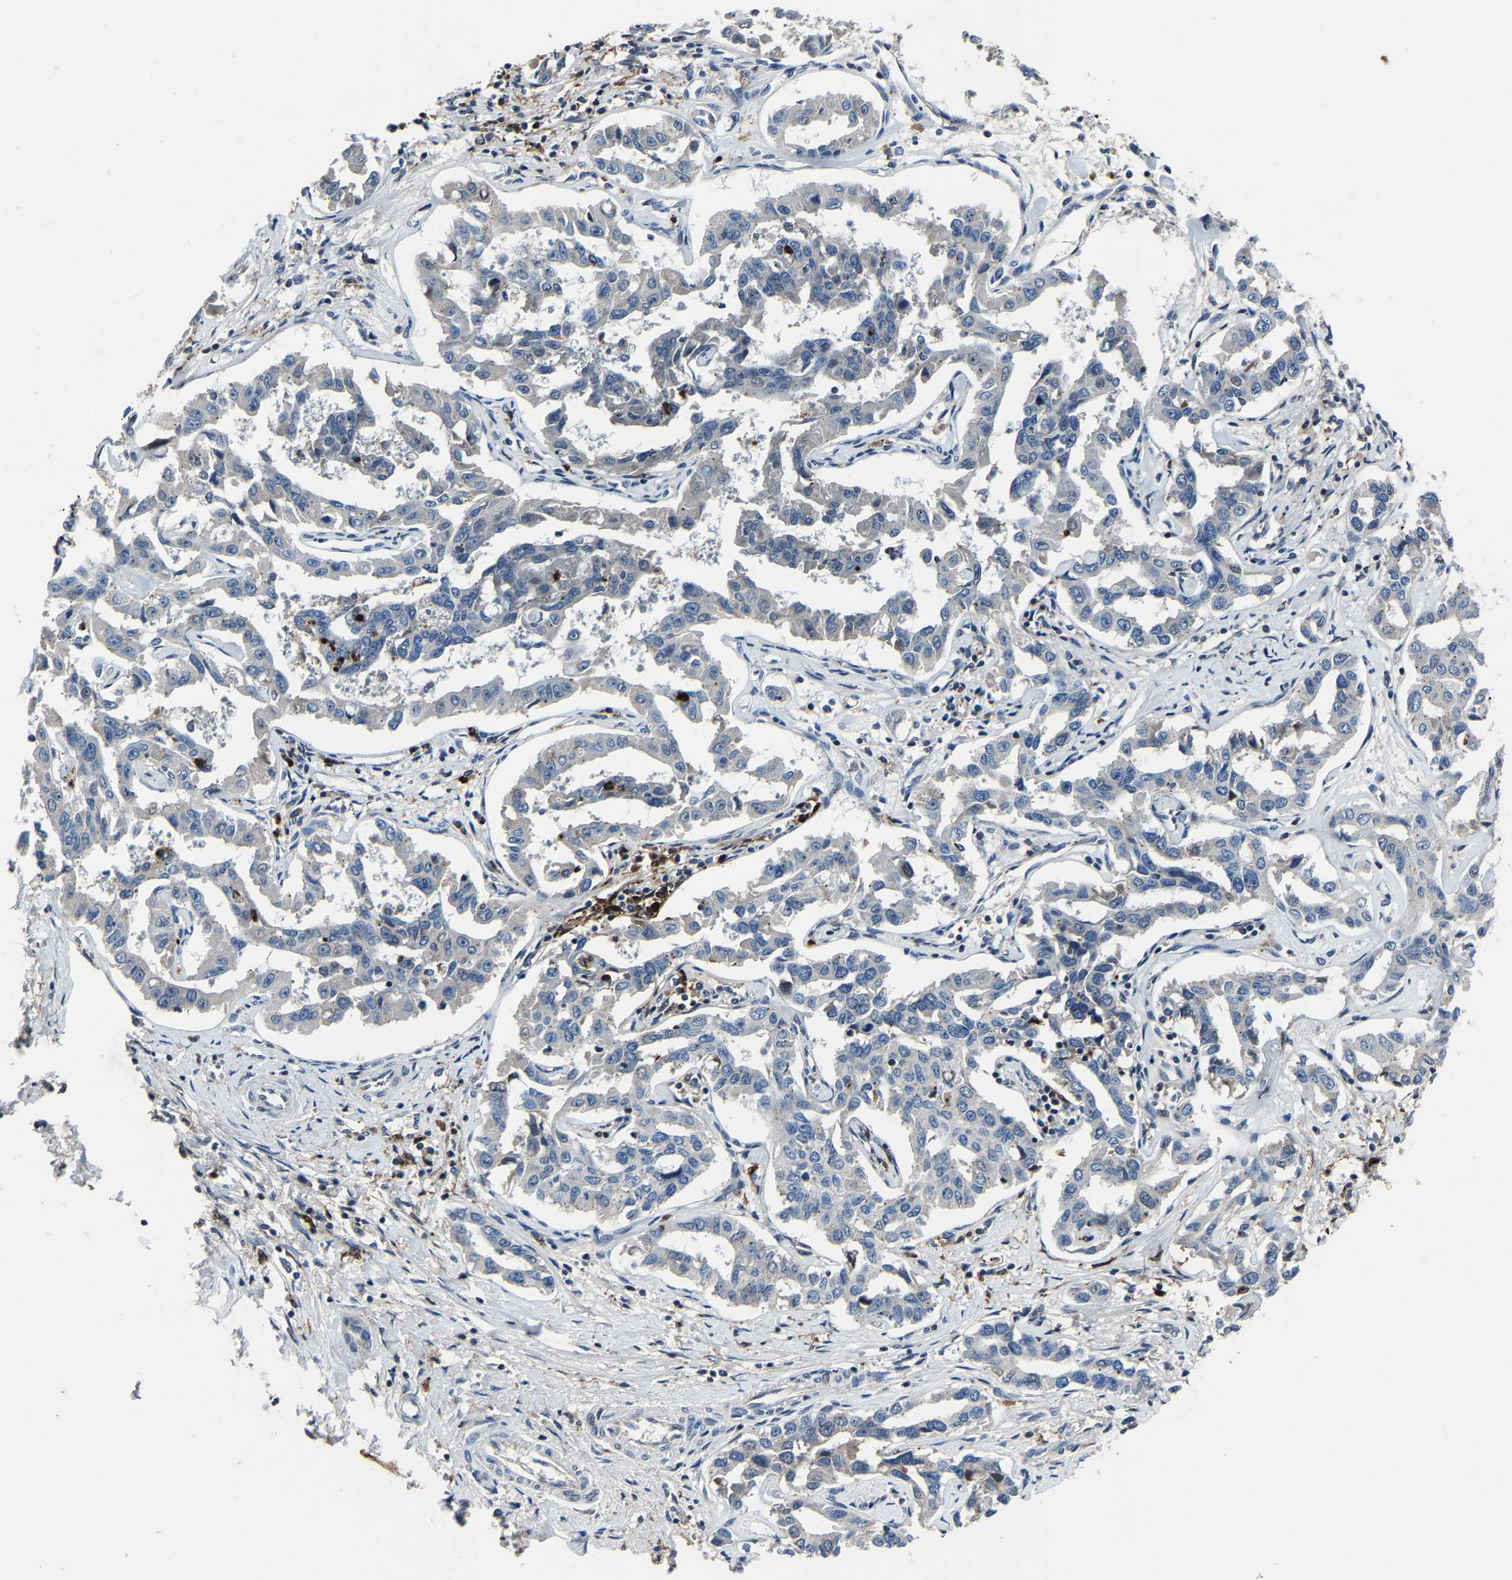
{"staining": {"intensity": "negative", "quantity": "none", "location": "none"}, "tissue": "liver cancer", "cell_type": "Tumor cells", "image_type": "cancer", "snomed": [{"axis": "morphology", "description": "Cholangiocarcinoma"}, {"axis": "topography", "description": "Liver"}], "caption": "Tumor cells are negative for brown protein staining in cholangiocarcinoma (liver). (DAB (3,3'-diaminobenzidine) immunohistochemistry (IHC) visualized using brightfield microscopy, high magnification).", "gene": "PCNX2", "patient": {"sex": "male", "age": 59}}